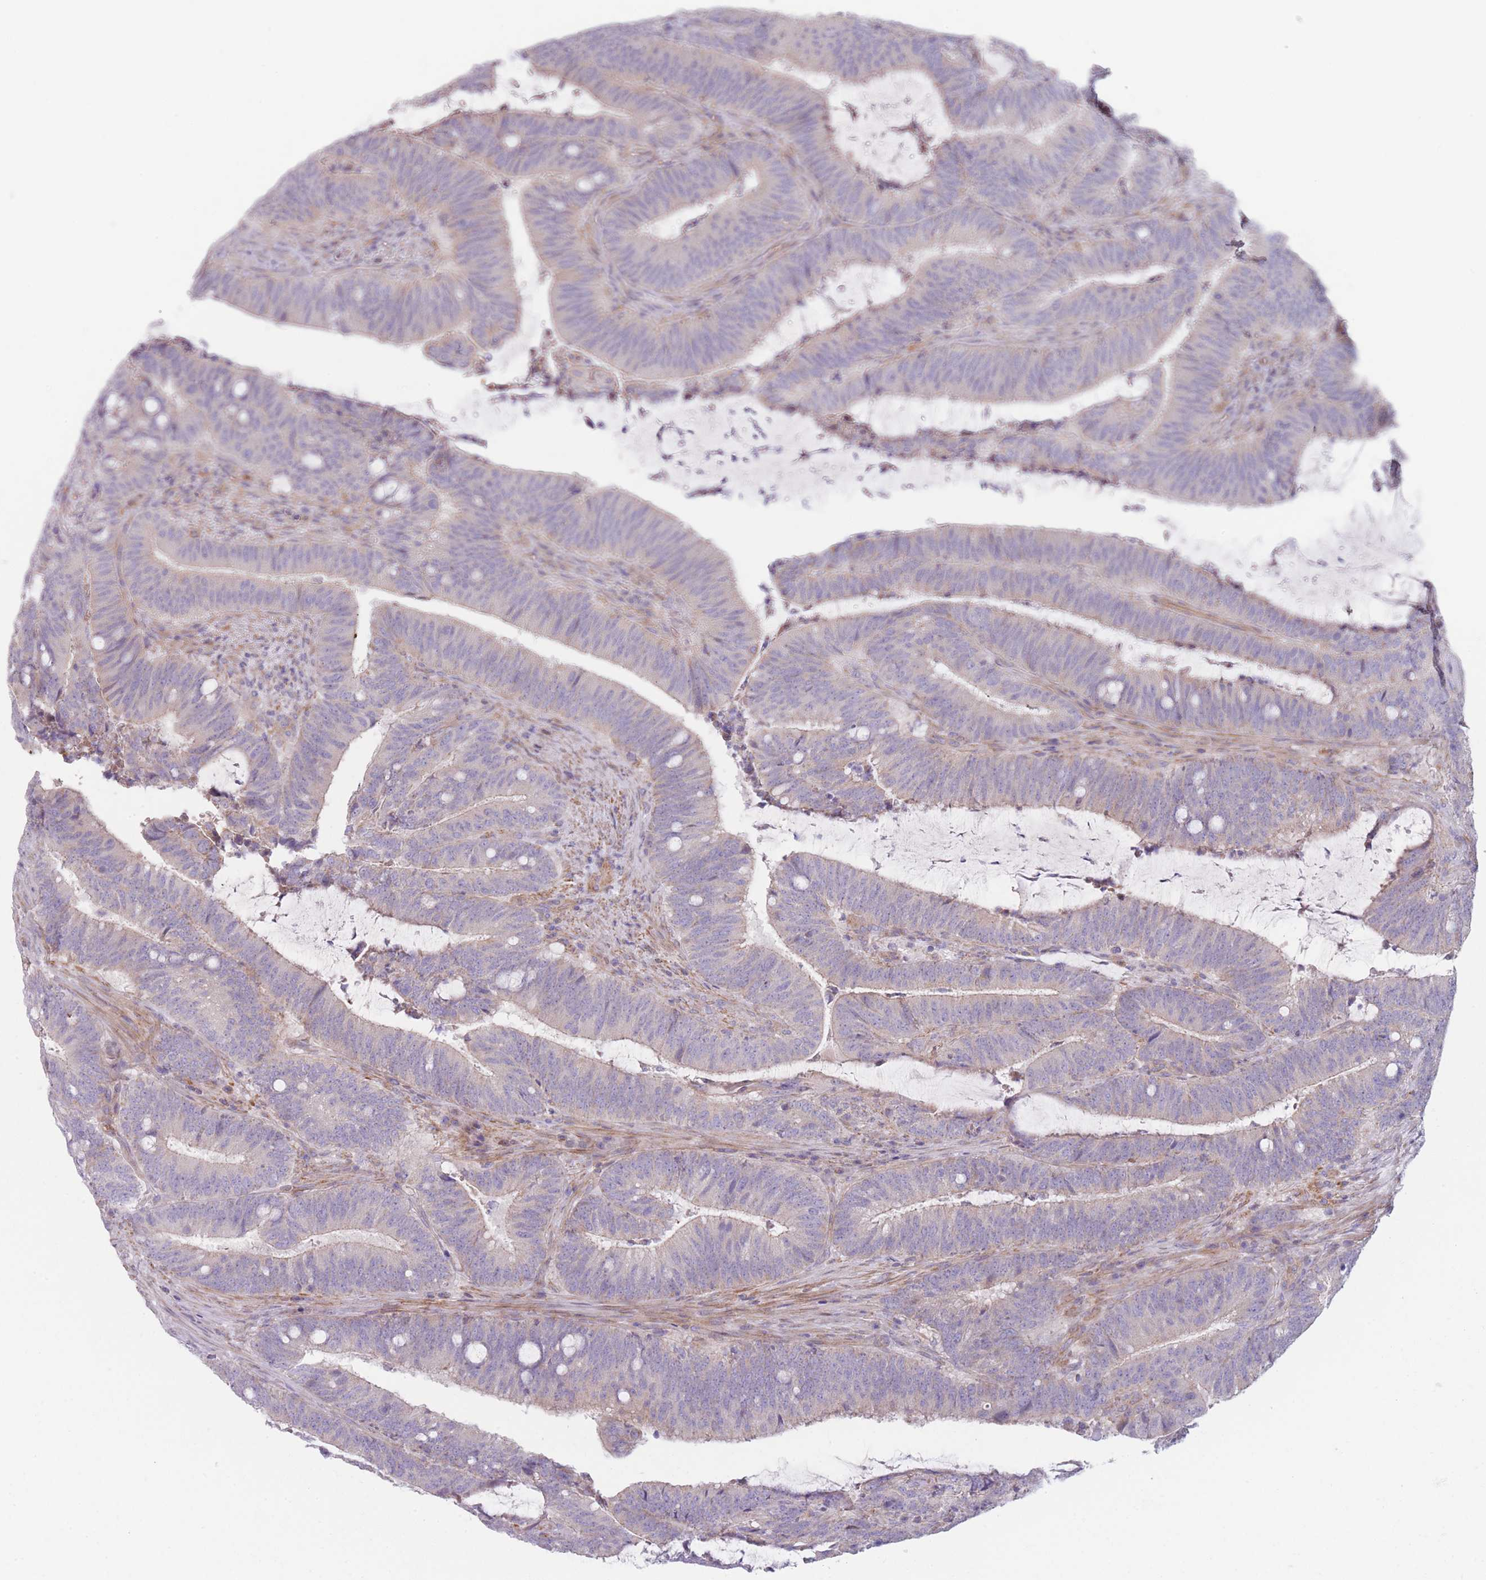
{"staining": {"intensity": "negative", "quantity": "none", "location": "none"}, "tissue": "colorectal cancer", "cell_type": "Tumor cells", "image_type": "cancer", "snomed": [{"axis": "morphology", "description": "Adenocarcinoma, NOS"}, {"axis": "topography", "description": "Colon"}], "caption": "High power microscopy micrograph of an immunohistochemistry photomicrograph of adenocarcinoma (colorectal), revealing no significant staining in tumor cells.", "gene": "SMPD4", "patient": {"sex": "female", "age": 43}}